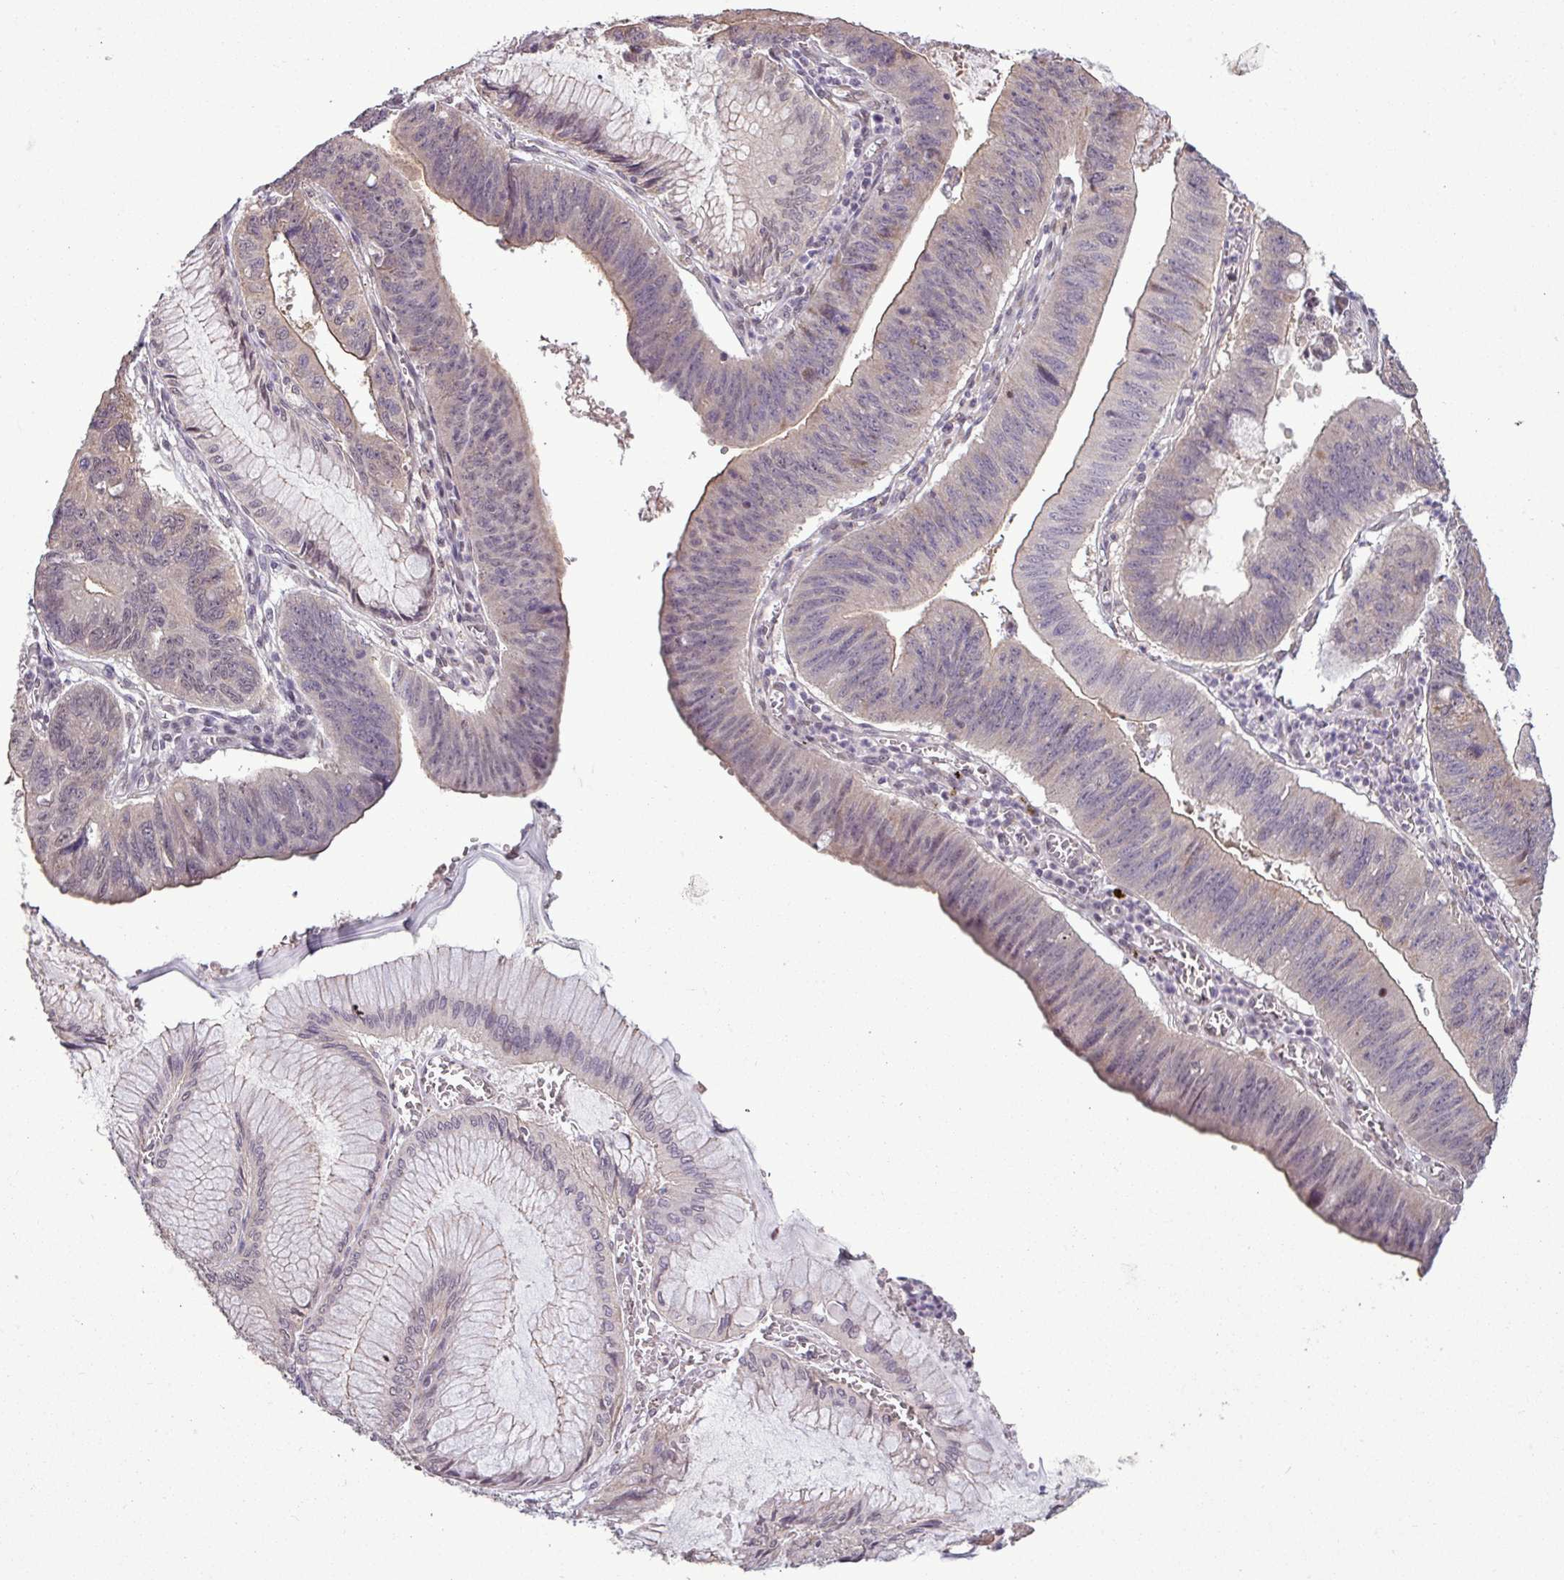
{"staining": {"intensity": "weak", "quantity": "<25%", "location": "cytoplasmic/membranous"}, "tissue": "stomach cancer", "cell_type": "Tumor cells", "image_type": "cancer", "snomed": [{"axis": "morphology", "description": "Adenocarcinoma, NOS"}, {"axis": "topography", "description": "Stomach"}], "caption": "A high-resolution image shows immunohistochemistry staining of stomach cancer, which reveals no significant staining in tumor cells.", "gene": "GPT2", "patient": {"sex": "male", "age": 59}}